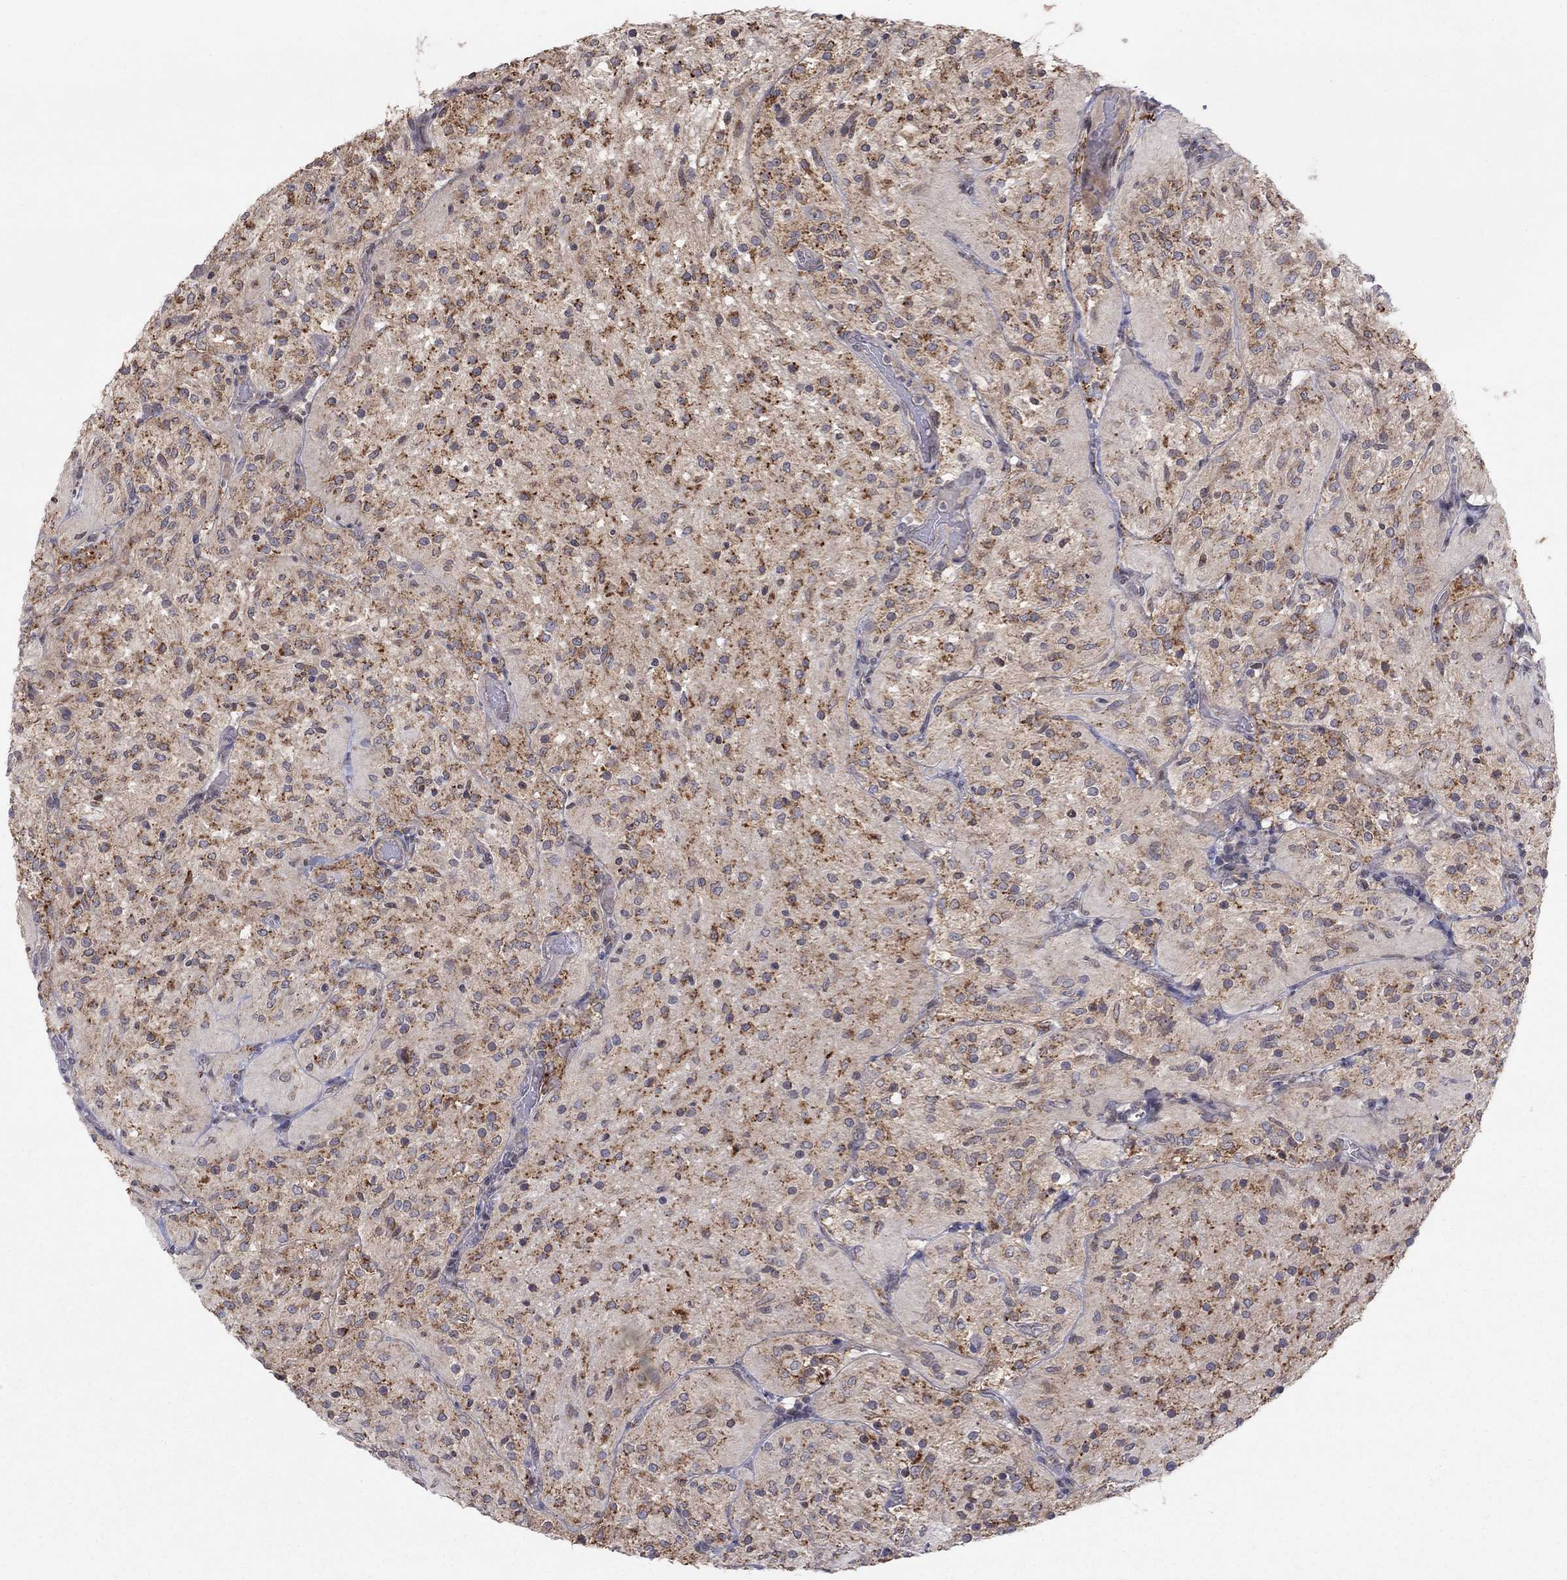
{"staining": {"intensity": "strong", "quantity": ">75%", "location": "cytoplasmic/membranous"}, "tissue": "glioma", "cell_type": "Tumor cells", "image_type": "cancer", "snomed": [{"axis": "morphology", "description": "Glioma, malignant, Low grade"}, {"axis": "topography", "description": "Brain"}], "caption": "This is a photomicrograph of immunohistochemistry staining of malignant low-grade glioma, which shows strong staining in the cytoplasmic/membranous of tumor cells.", "gene": "CRACDL", "patient": {"sex": "male", "age": 3}}